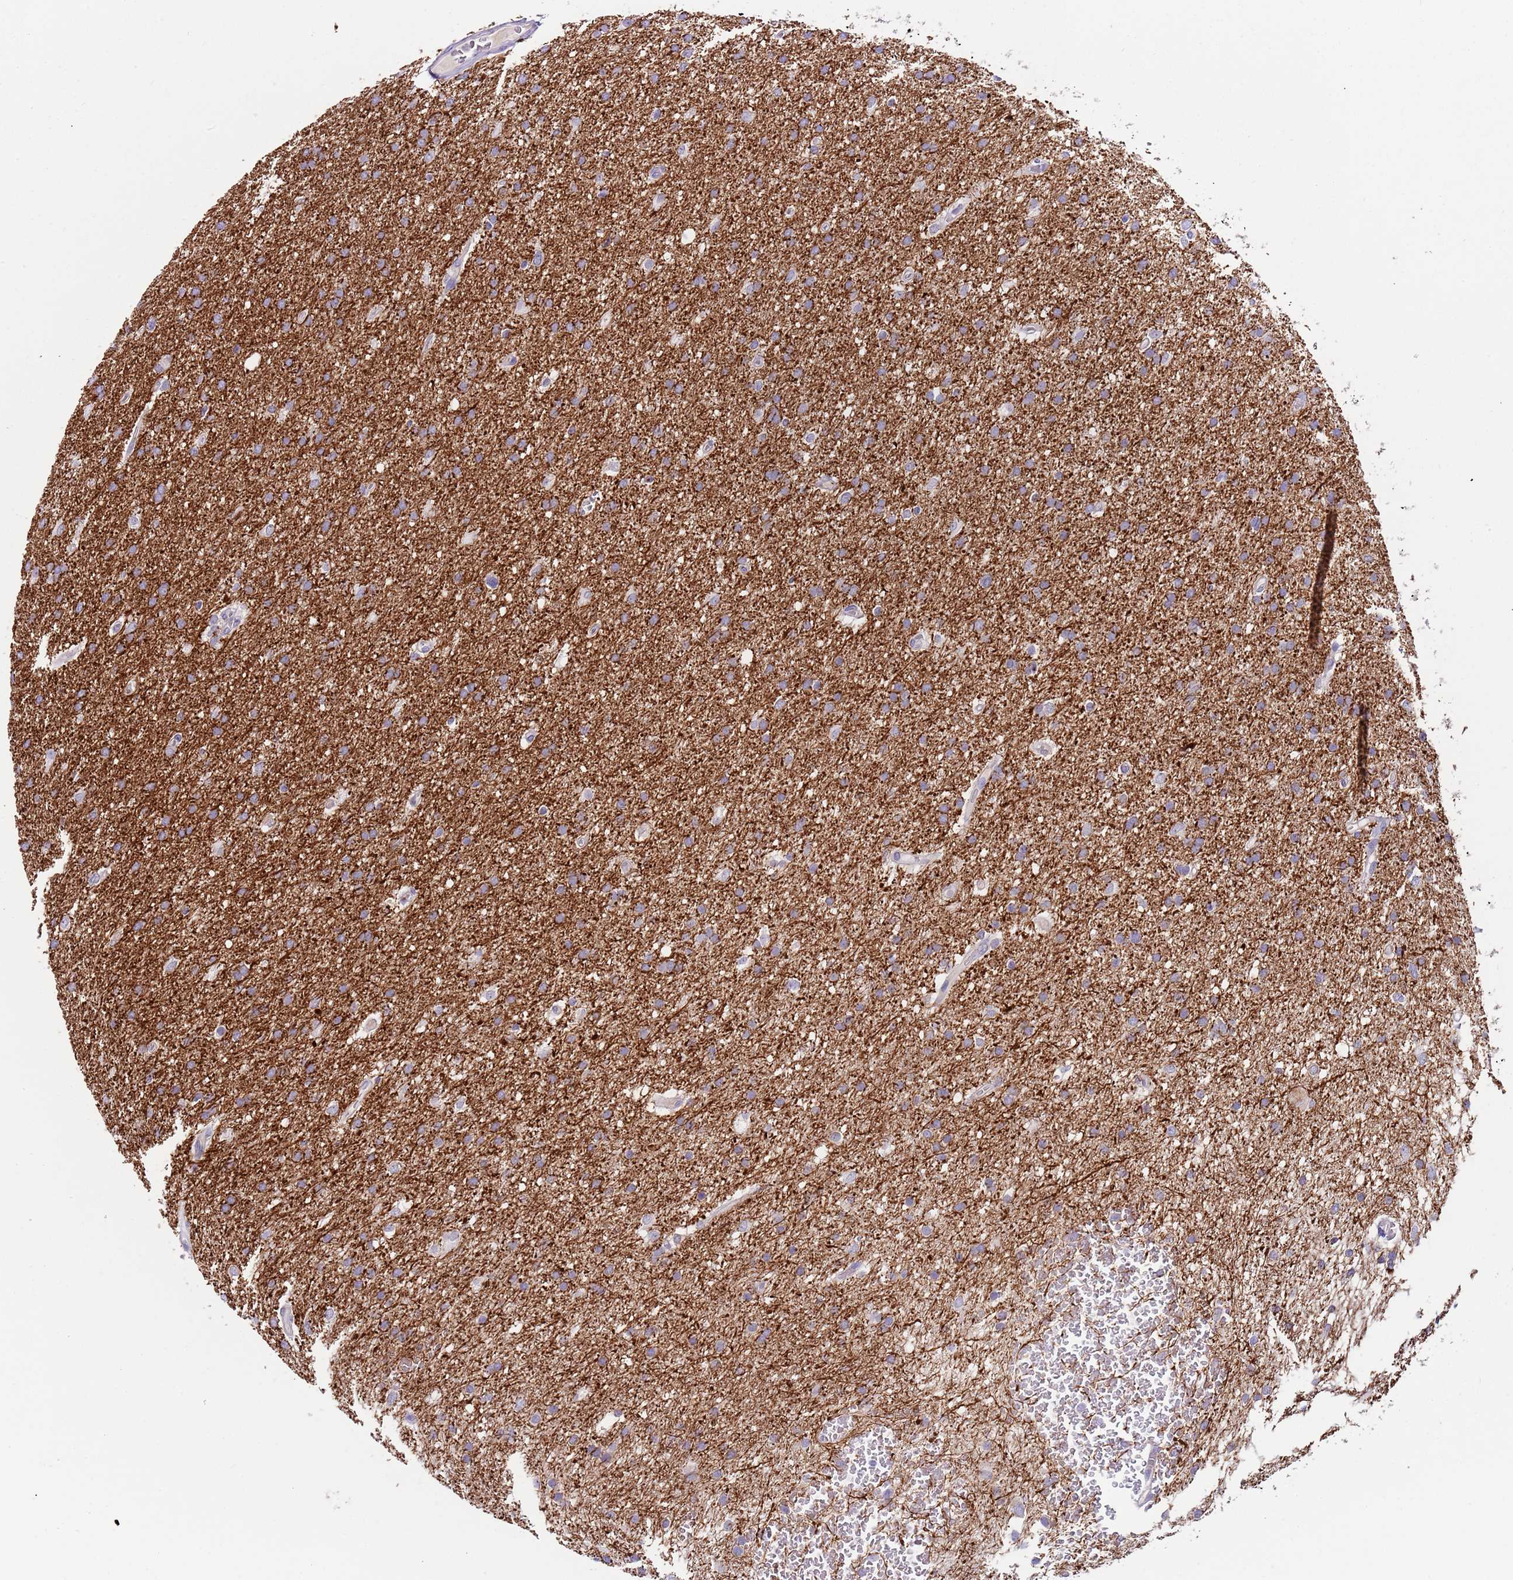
{"staining": {"intensity": "moderate", "quantity": "<25%", "location": "cytoplasmic/membranous"}, "tissue": "glioma", "cell_type": "Tumor cells", "image_type": "cancer", "snomed": [{"axis": "morphology", "description": "Glioma, malignant, High grade"}, {"axis": "topography", "description": "Cerebral cortex"}], "caption": "Tumor cells display low levels of moderate cytoplasmic/membranous staining in about <25% of cells in glioma.", "gene": "C2CD3", "patient": {"sex": "female", "age": 36}}